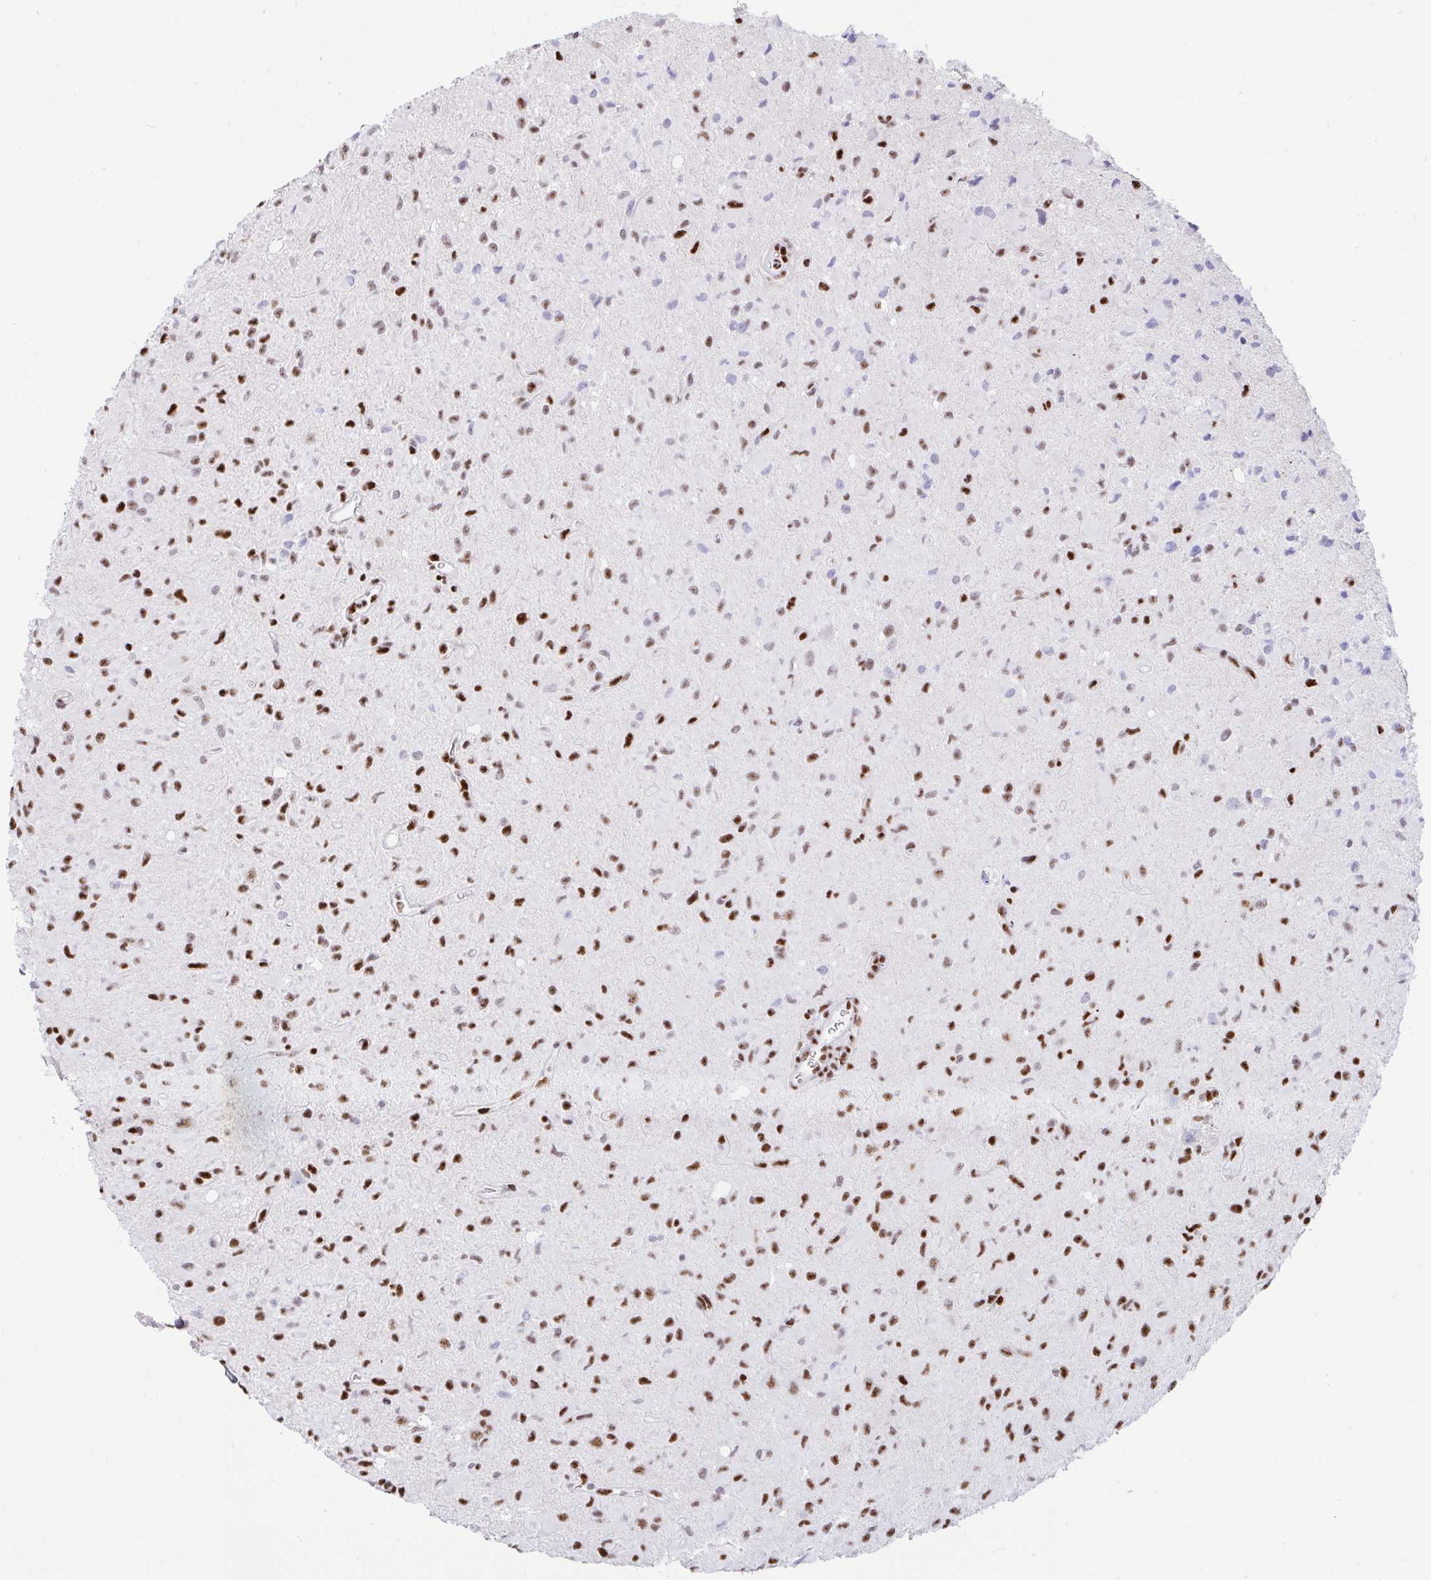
{"staining": {"intensity": "strong", "quantity": ">75%", "location": "nuclear"}, "tissue": "glioma", "cell_type": "Tumor cells", "image_type": "cancer", "snomed": [{"axis": "morphology", "description": "Glioma, malignant, Low grade"}, {"axis": "topography", "description": "Brain"}], "caption": "Glioma stained with DAB (3,3'-diaminobenzidine) IHC demonstrates high levels of strong nuclear expression in approximately >75% of tumor cells.", "gene": "IKZF2", "patient": {"sex": "female", "age": 33}}